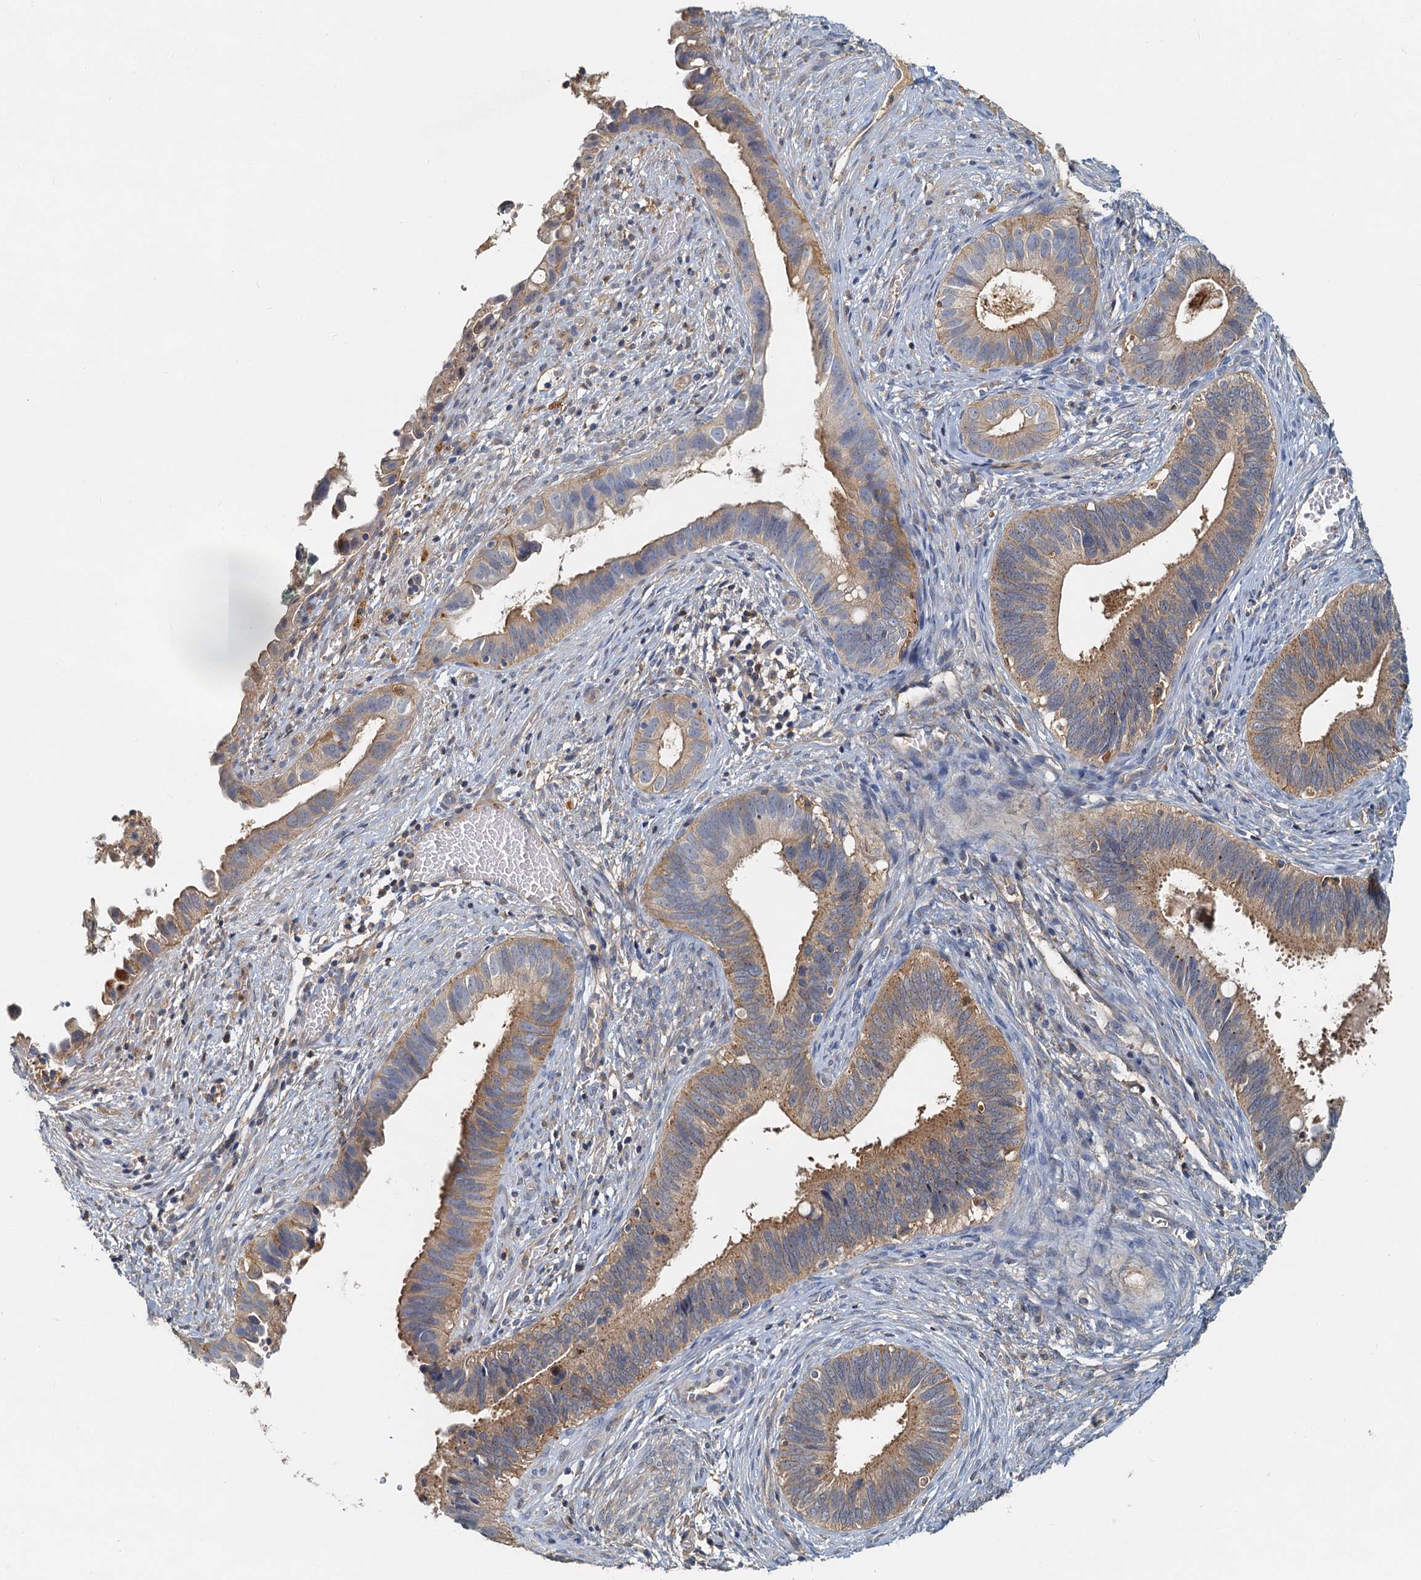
{"staining": {"intensity": "moderate", "quantity": ">75%", "location": "cytoplasmic/membranous"}, "tissue": "cervical cancer", "cell_type": "Tumor cells", "image_type": "cancer", "snomed": [{"axis": "morphology", "description": "Adenocarcinoma, NOS"}, {"axis": "topography", "description": "Cervix"}], "caption": "Approximately >75% of tumor cells in human cervical adenocarcinoma reveal moderate cytoplasmic/membranous protein positivity as visualized by brown immunohistochemical staining.", "gene": "TOLLIP", "patient": {"sex": "female", "age": 42}}